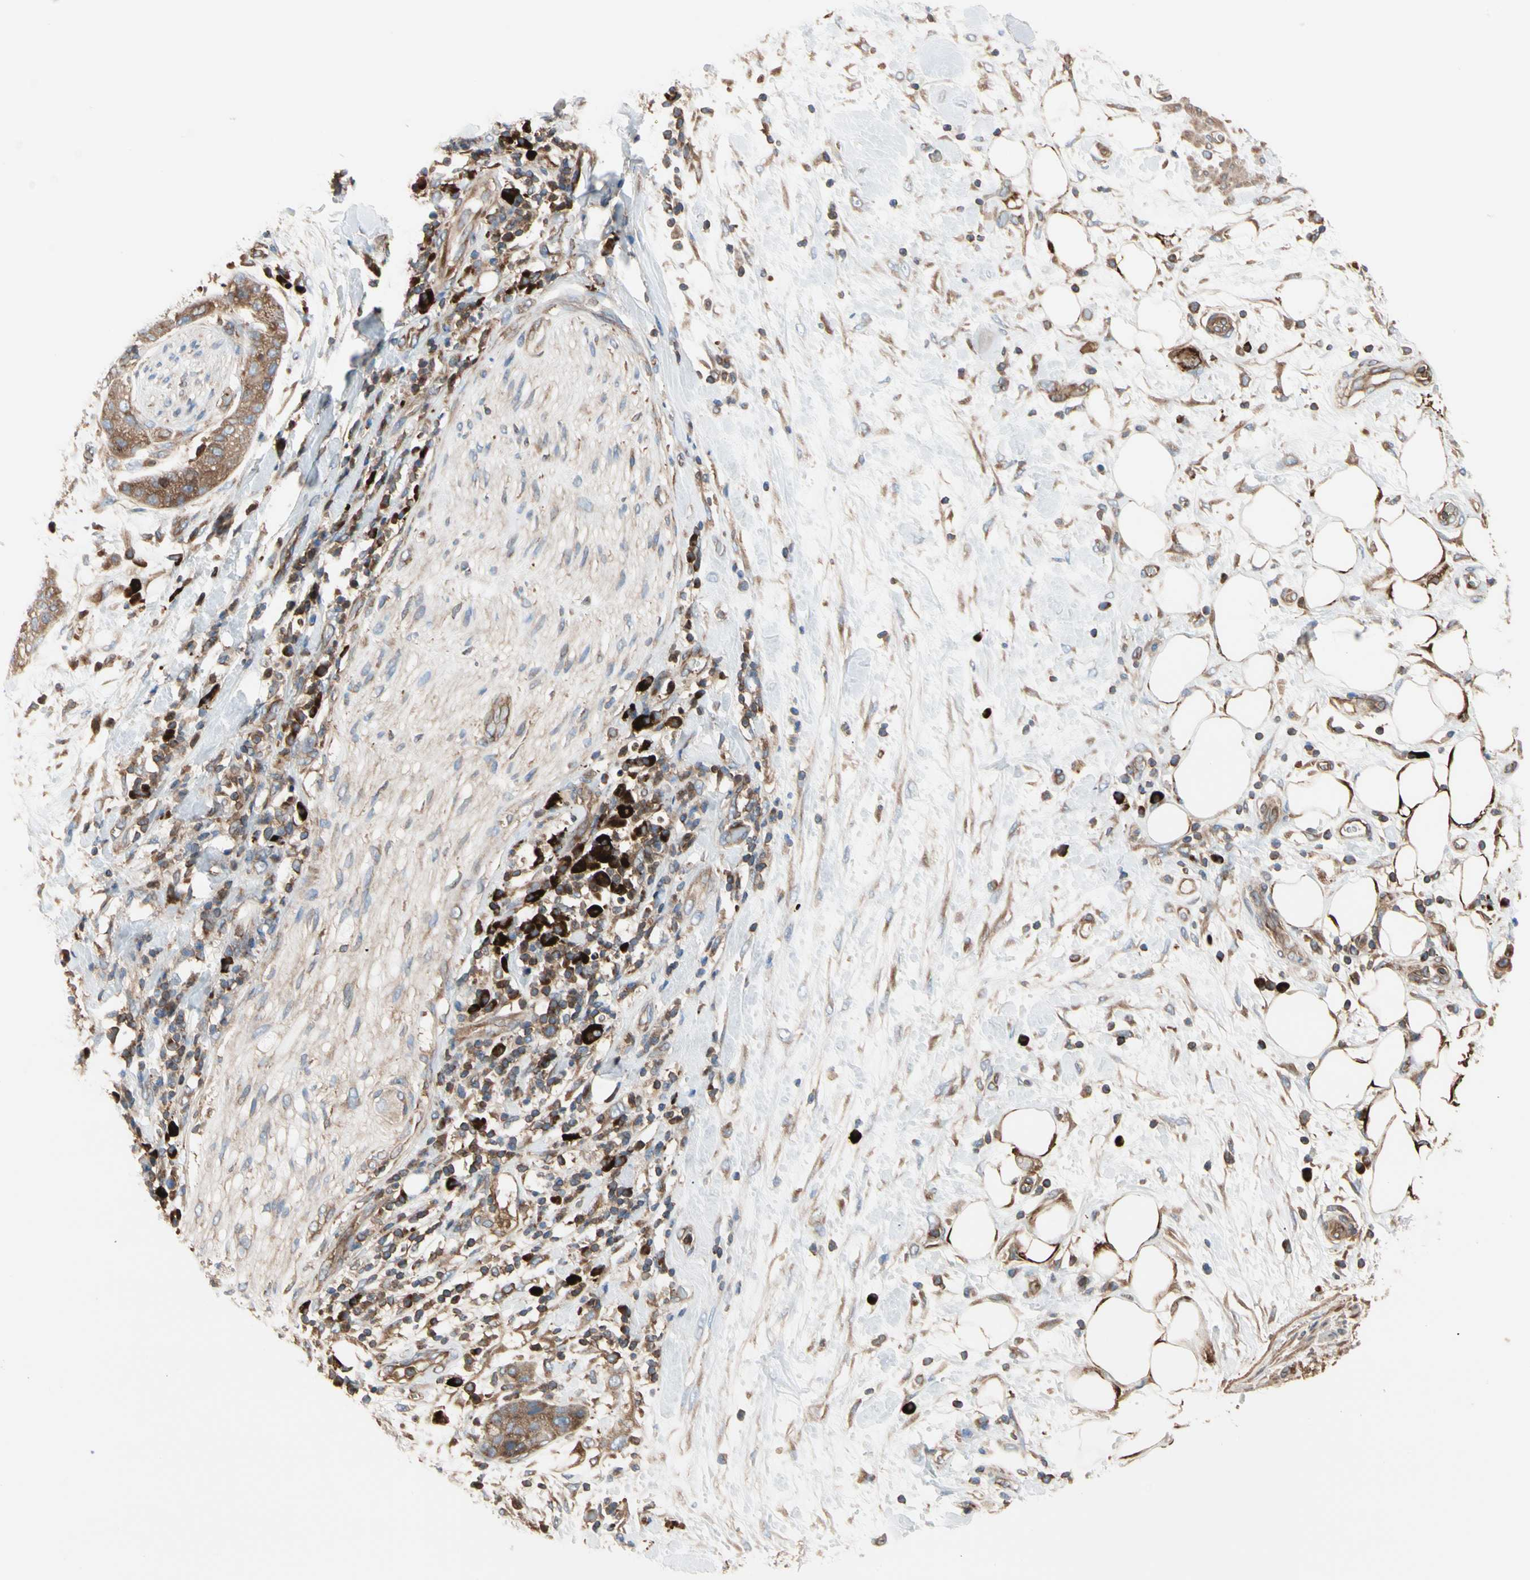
{"staining": {"intensity": "moderate", "quantity": ">75%", "location": "cytoplasmic/membranous"}, "tissue": "pancreatic cancer", "cell_type": "Tumor cells", "image_type": "cancer", "snomed": [{"axis": "morphology", "description": "Adenocarcinoma, NOS"}, {"axis": "topography", "description": "Pancreas"}], "caption": "IHC image of neoplastic tissue: pancreatic adenocarcinoma stained using IHC reveals medium levels of moderate protein expression localized specifically in the cytoplasmic/membranous of tumor cells, appearing as a cytoplasmic/membranous brown color.", "gene": "ROCK1", "patient": {"sex": "female", "age": 78}}